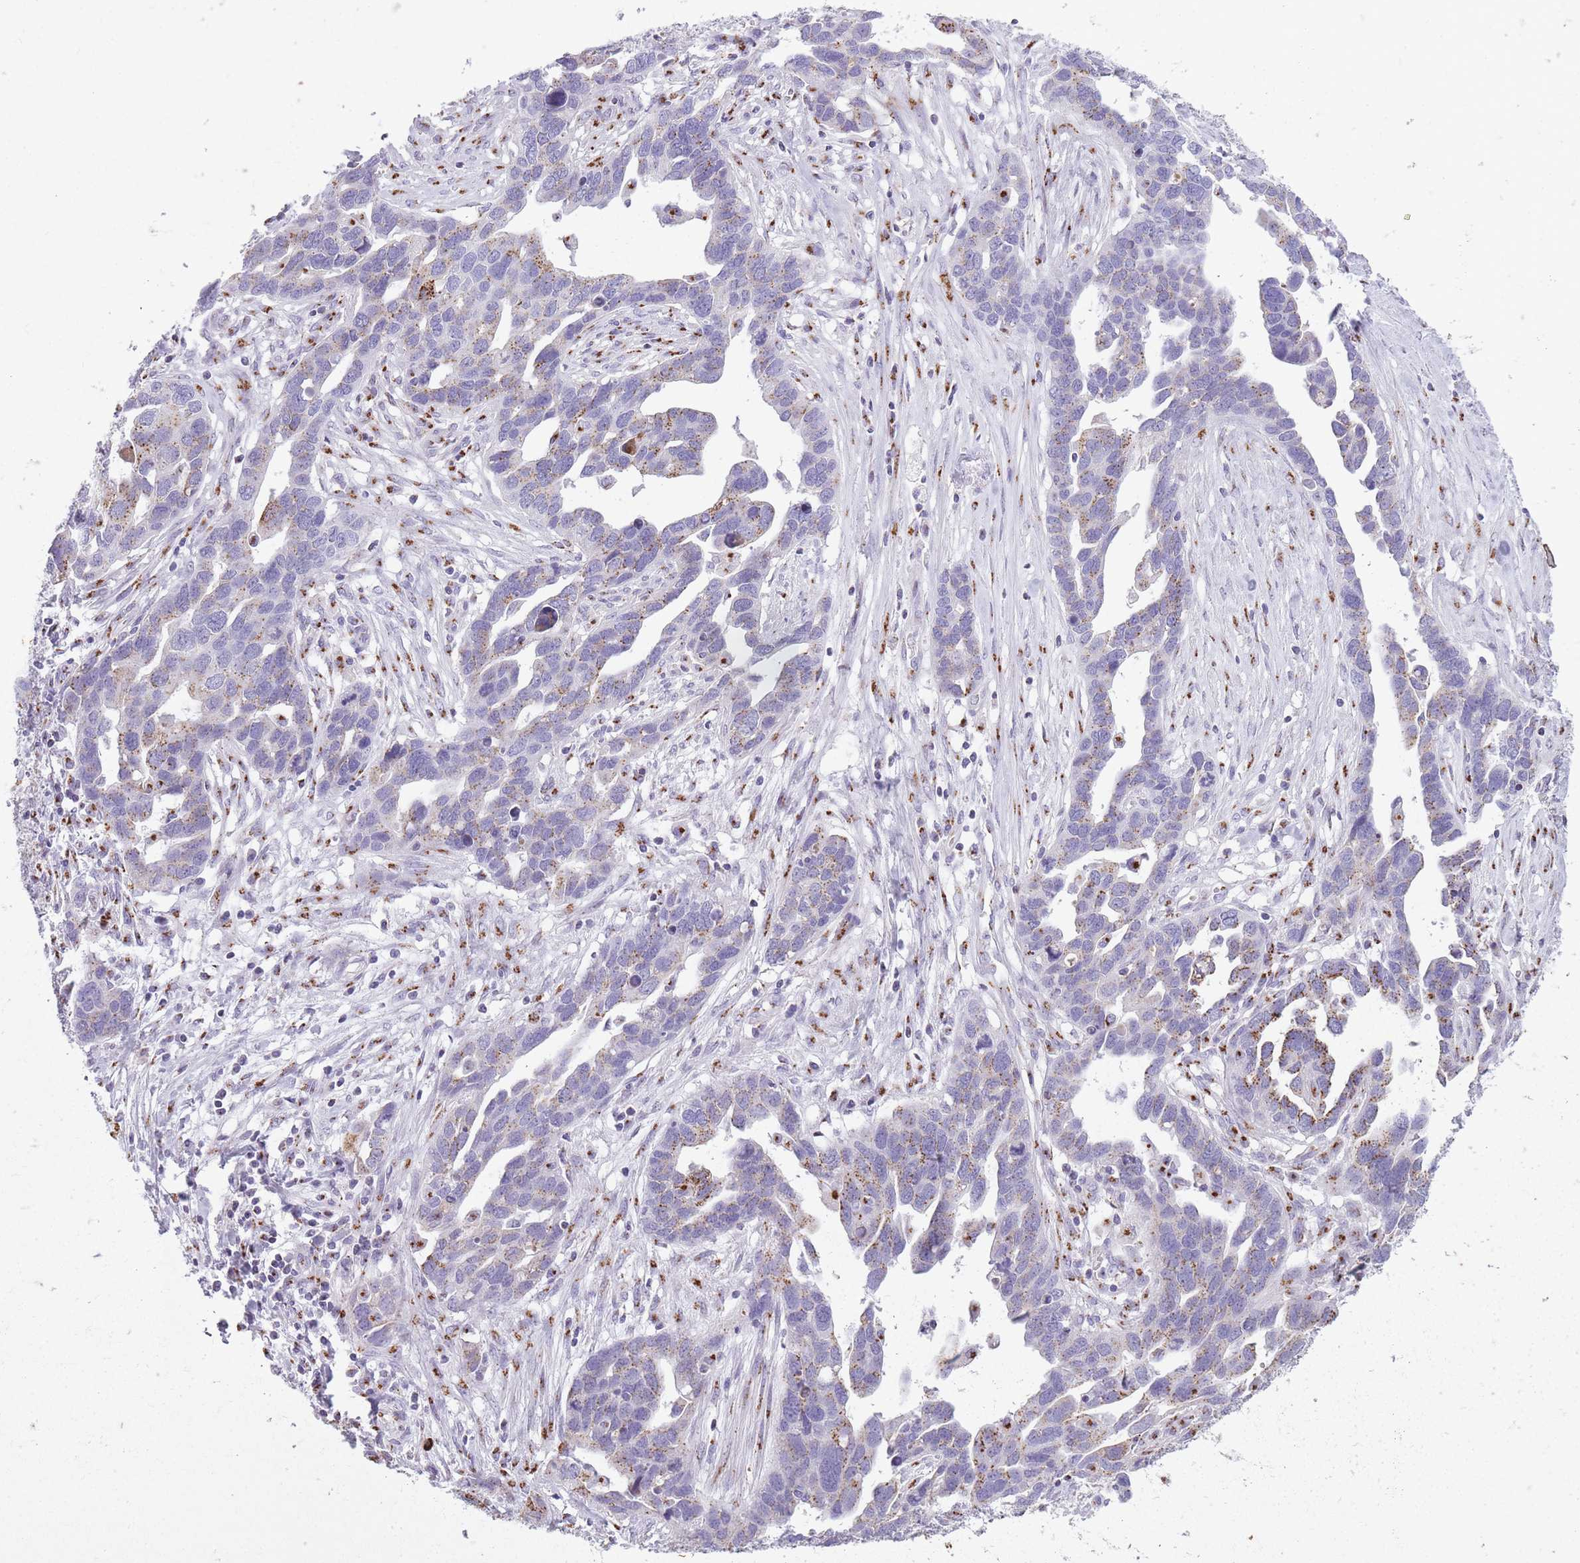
{"staining": {"intensity": "moderate", "quantity": "25%-75%", "location": "cytoplasmic/membranous"}, "tissue": "ovarian cancer", "cell_type": "Tumor cells", "image_type": "cancer", "snomed": [{"axis": "morphology", "description": "Cystadenocarcinoma, serous, NOS"}, {"axis": "topography", "description": "Ovary"}], "caption": "High-magnification brightfield microscopy of ovarian cancer stained with DAB (3,3'-diaminobenzidine) (brown) and counterstained with hematoxylin (blue). tumor cells exhibit moderate cytoplasmic/membranous expression is present in about25%-75% of cells. (Stains: DAB in brown, nuclei in blue, Microscopy: brightfield microscopy at high magnification).", "gene": "B4GALT2", "patient": {"sex": "female", "age": 54}}